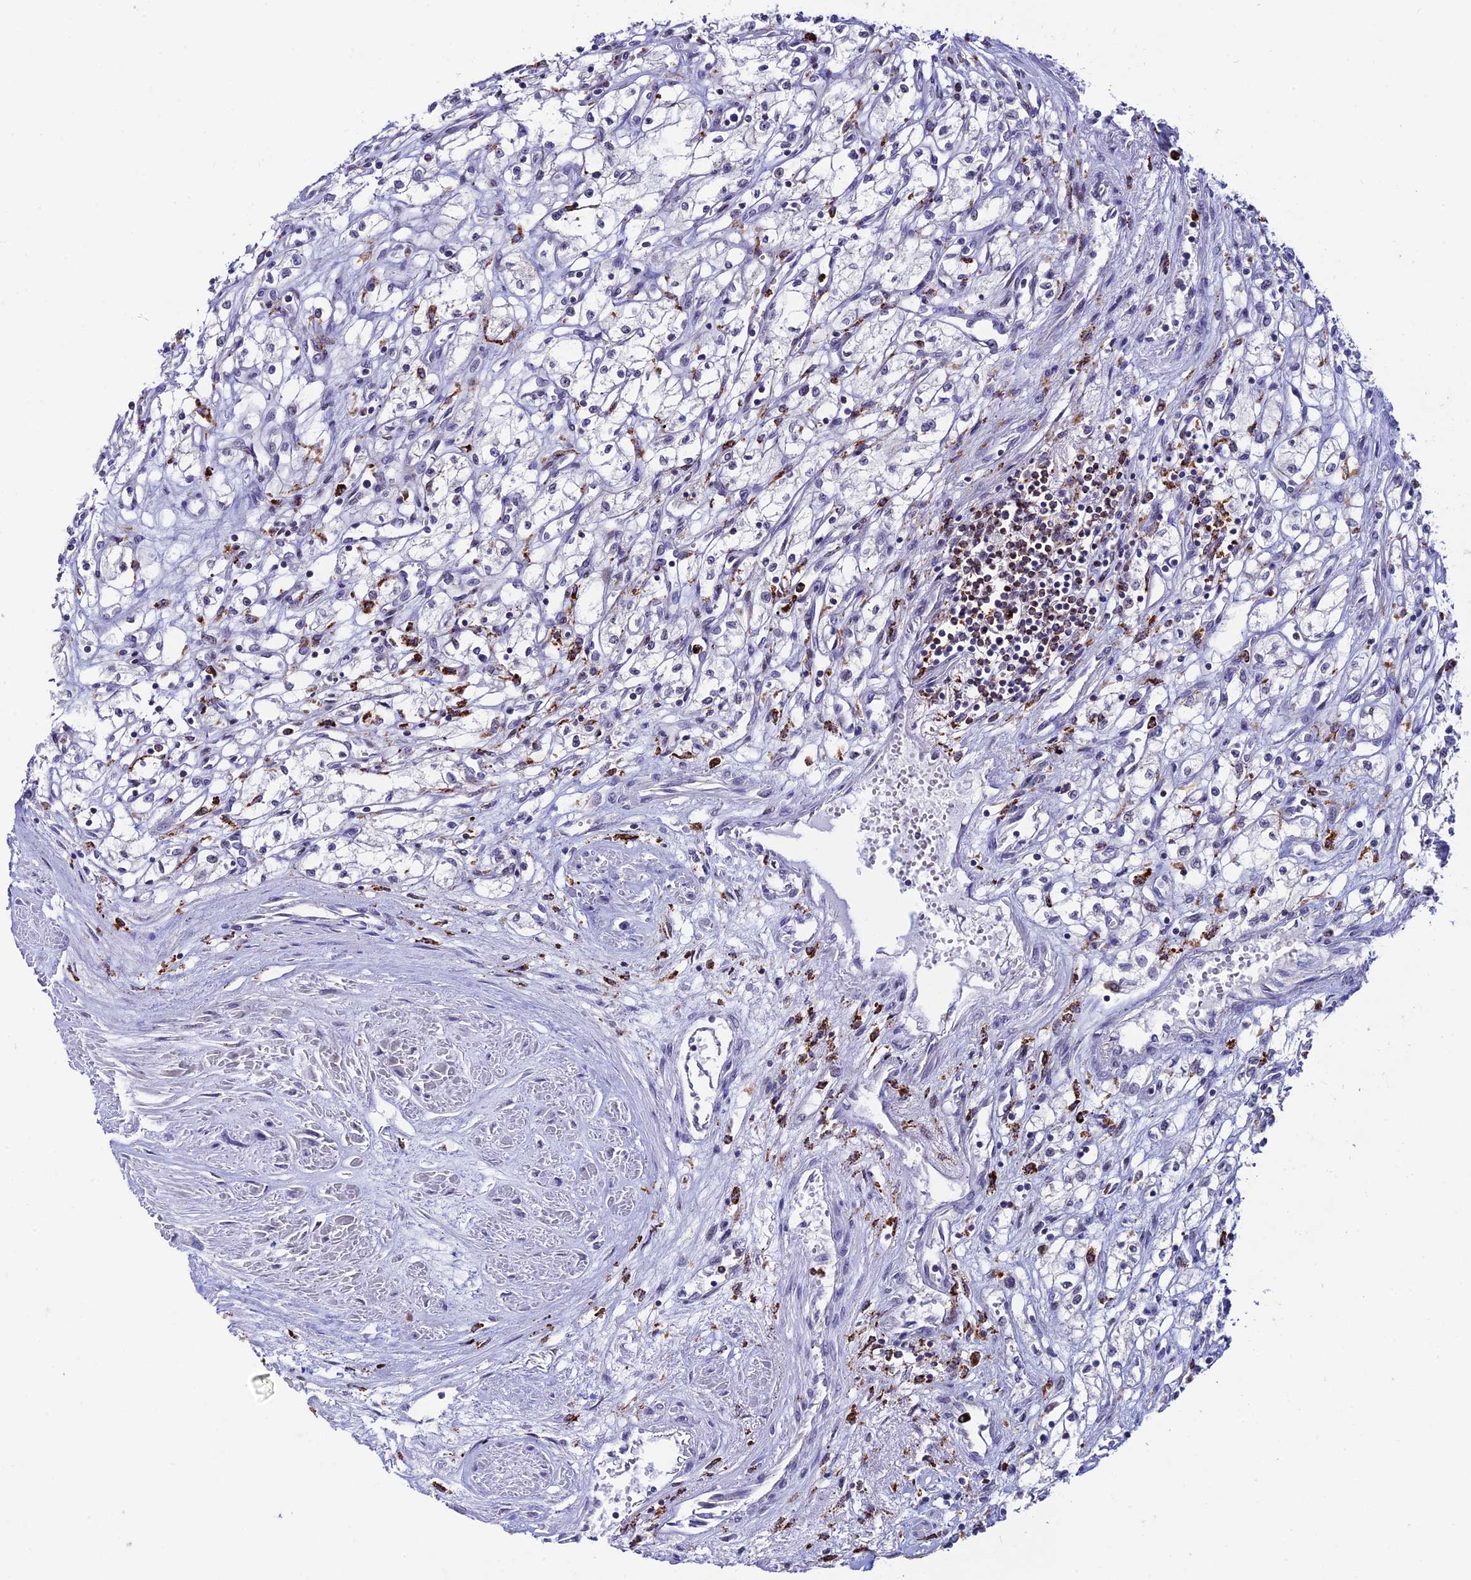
{"staining": {"intensity": "negative", "quantity": "none", "location": "none"}, "tissue": "renal cancer", "cell_type": "Tumor cells", "image_type": "cancer", "snomed": [{"axis": "morphology", "description": "Adenocarcinoma, NOS"}, {"axis": "topography", "description": "Kidney"}], "caption": "This is a histopathology image of IHC staining of adenocarcinoma (renal), which shows no expression in tumor cells. (DAB (3,3'-diaminobenzidine) immunohistochemistry (IHC), high magnification).", "gene": "HIC1", "patient": {"sex": "male", "age": 59}}